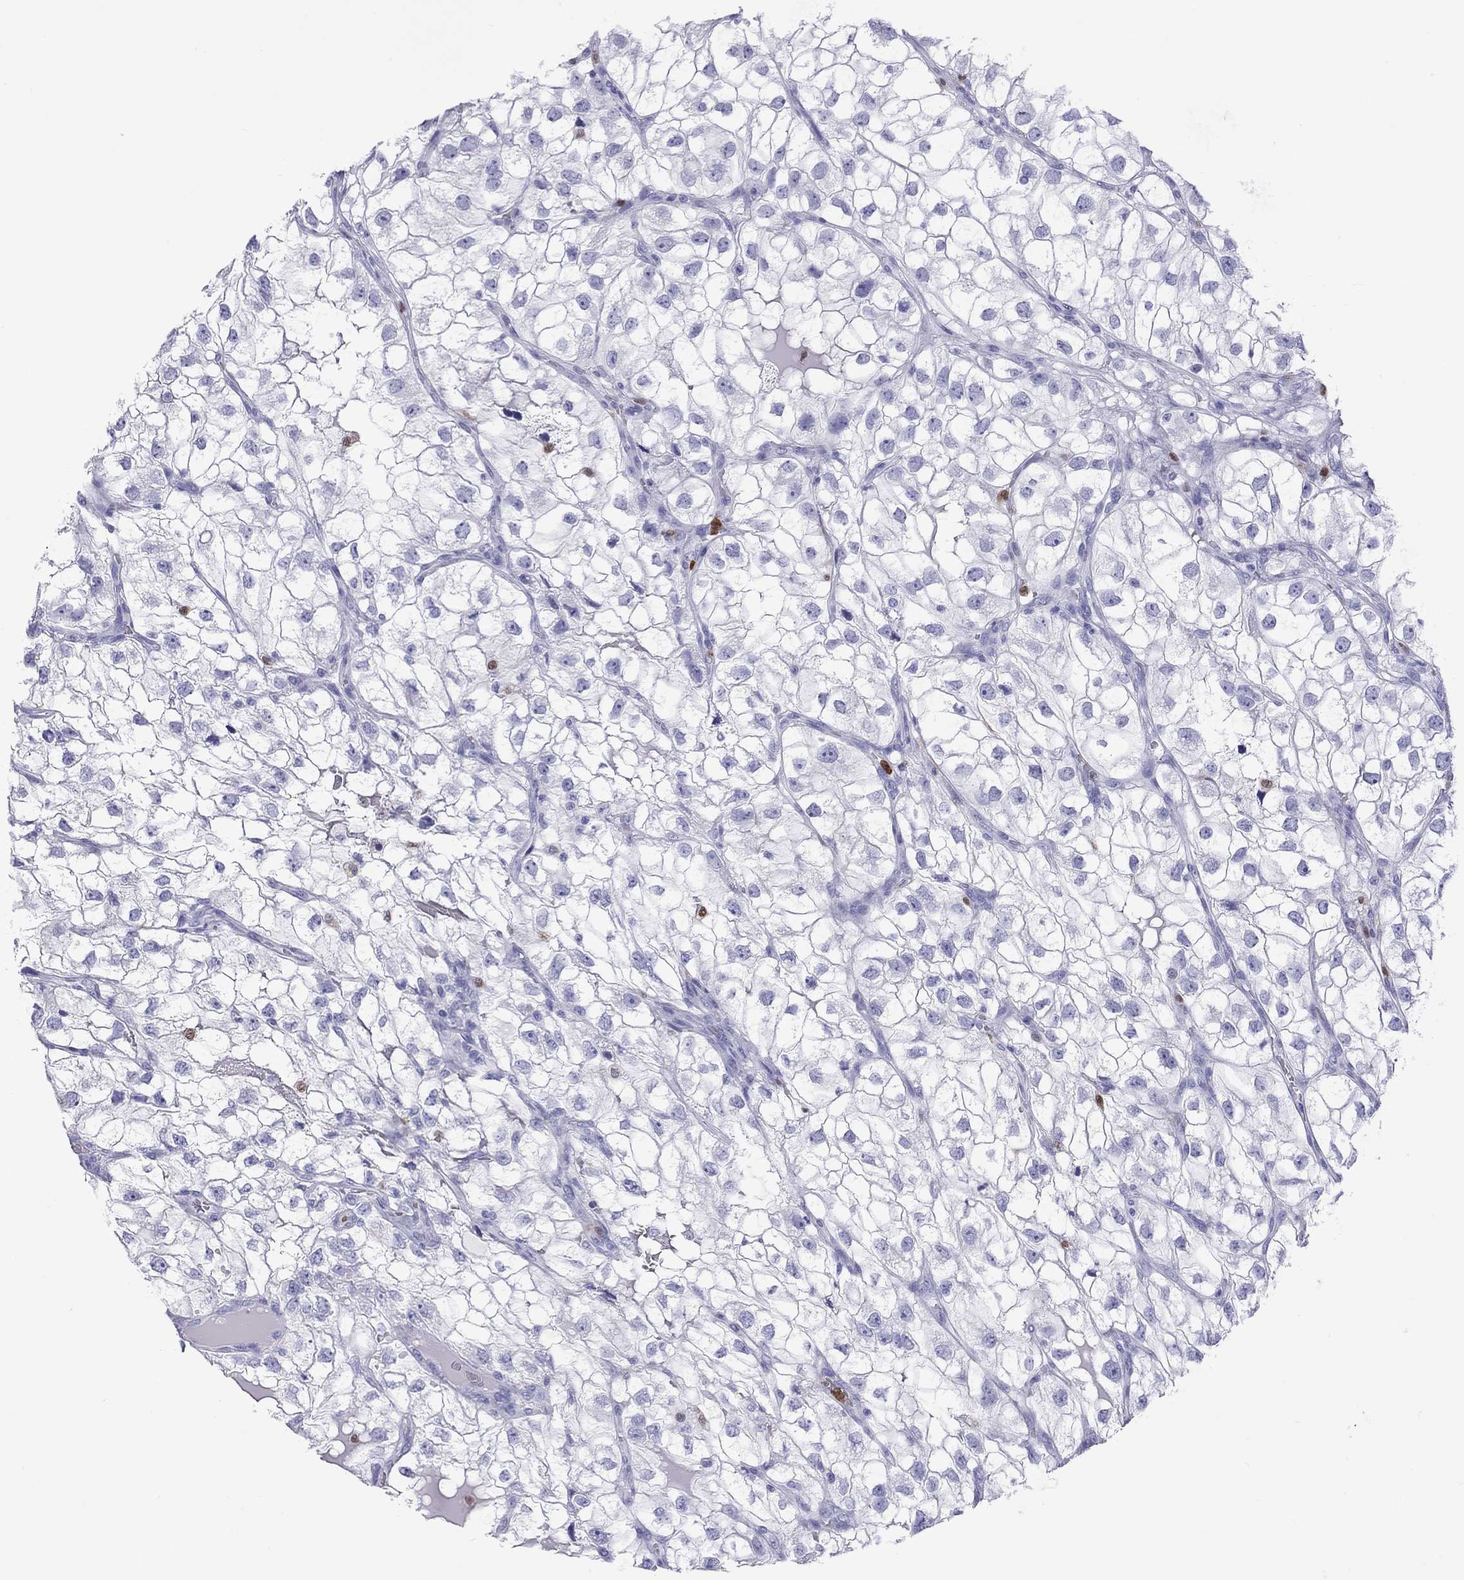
{"staining": {"intensity": "negative", "quantity": "none", "location": "none"}, "tissue": "renal cancer", "cell_type": "Tumor cells", "image_type": "cancer", "snomed": [{"axis": "morphology", "description": "Adenocarcinoma, NOS"}, {"axis": "topography", "description": "Kidney"}], "caption": "The immunohistochemistry photomicrograph has no significant positivity in tumor cells of renal adenocarcinoma tissue.", "gene": "SLAMF1", "patient": {"sex": "male", "age": 59}}